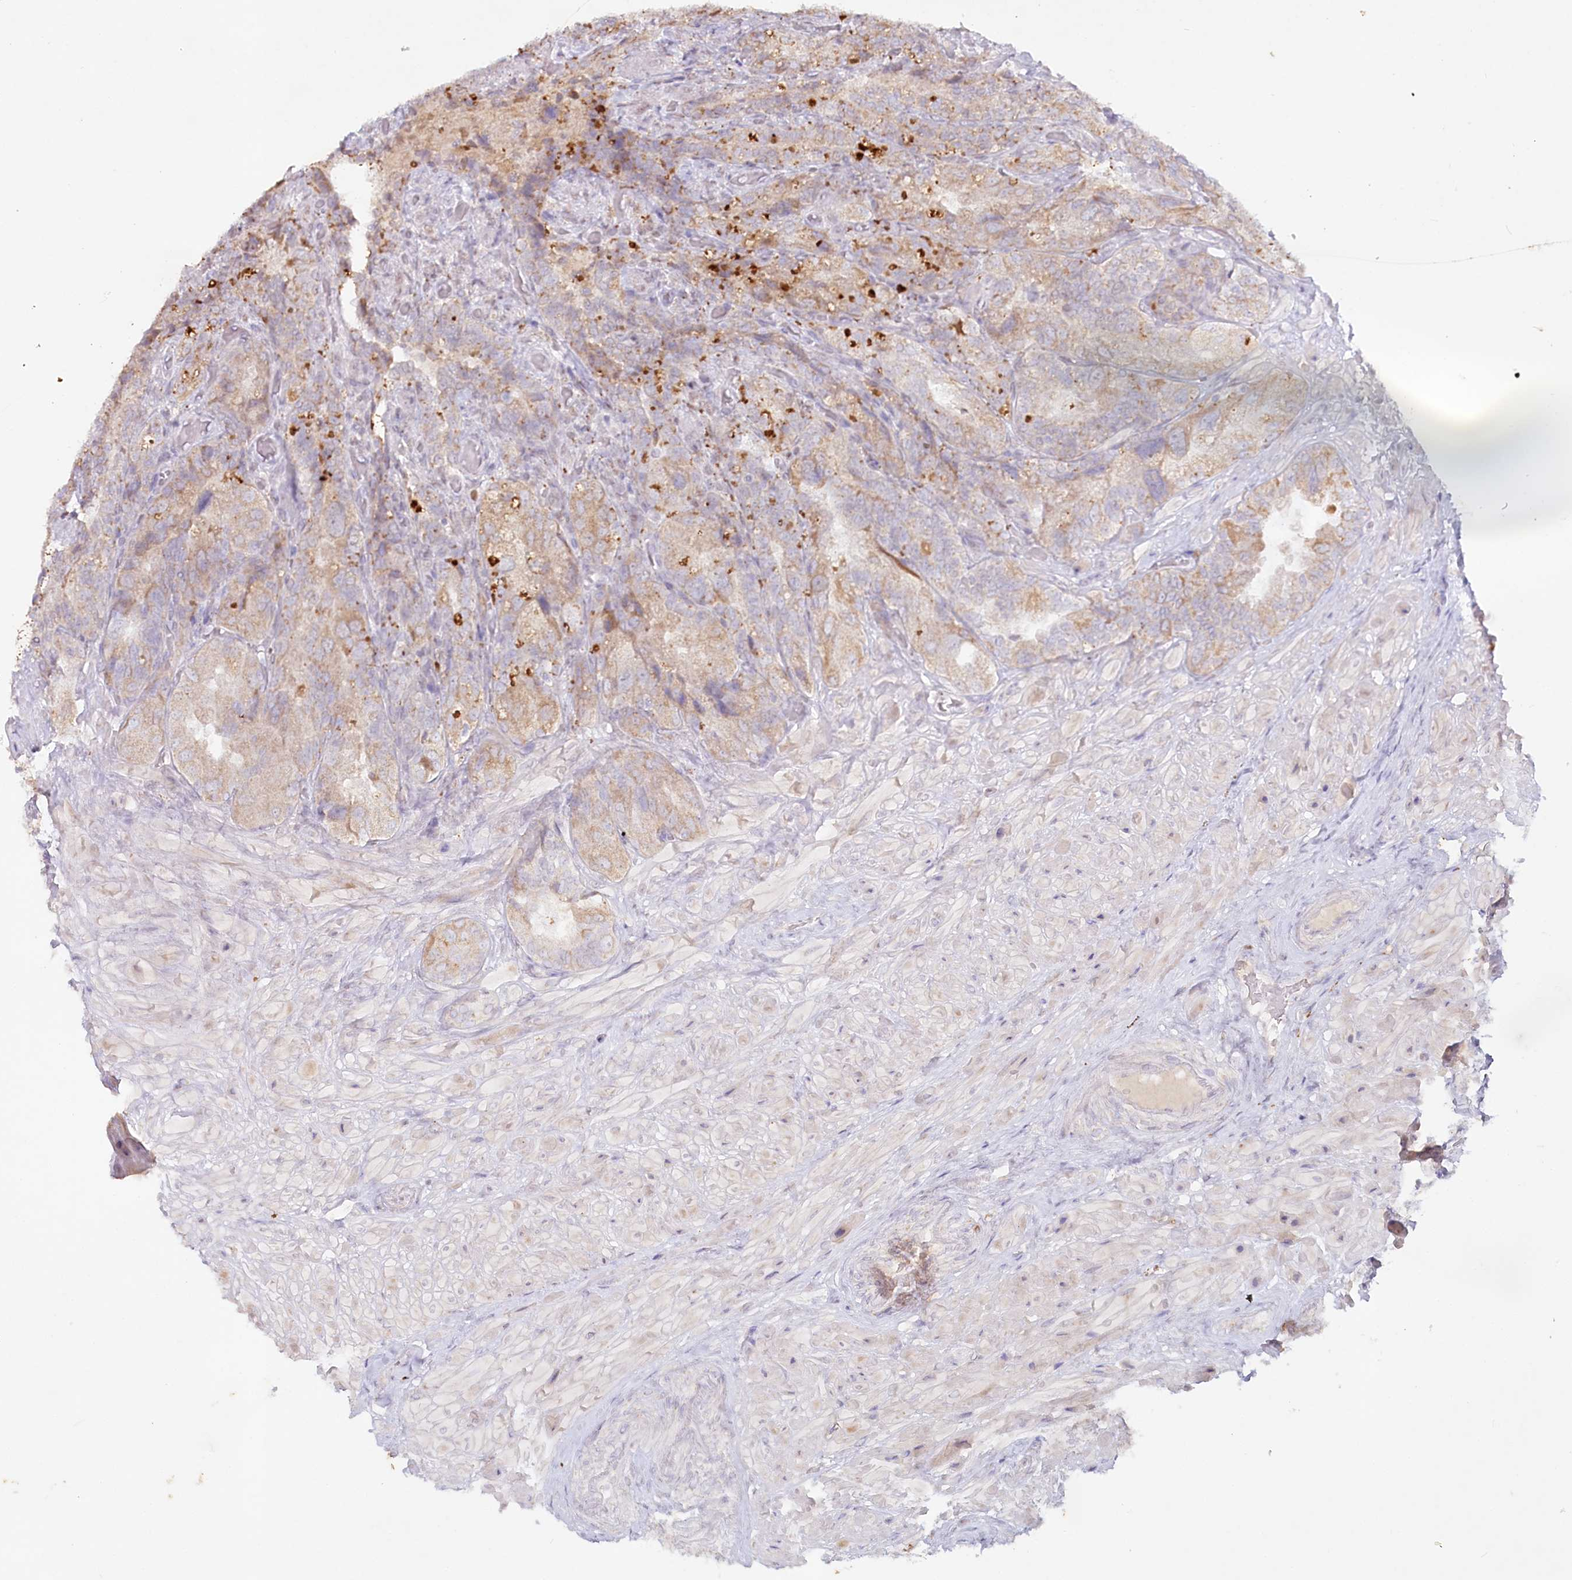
{"staining": {"intensity": "weak", "quantity": ">75%", "location": "cytoplasmic/membranous"}, "tissue": "seminal vesicle", "cell_type": "Glandular cells", "image_type": "normal", "snomed": [{"axis": "morphology", "description": "Normal tissue, NOS"}, {"axis": "topography", "description": "Prostate and seminal vesicle, NOS"}, {"axis": "topography", "description": "Prostate"}, {"axis": "topography", "description": "Seminal veicle"}], "caption": "Immunohistochemistry of benign human seminal vesicle displays low levels of weak cytoplasmic/membranous expression in about >75% of glandular cells. Immunohistochemistry stains the protein of interest in brown and the nuclei are stained blue.", "gene": "PSAPL1", "patient": {"sex": "male", "age": 67}}